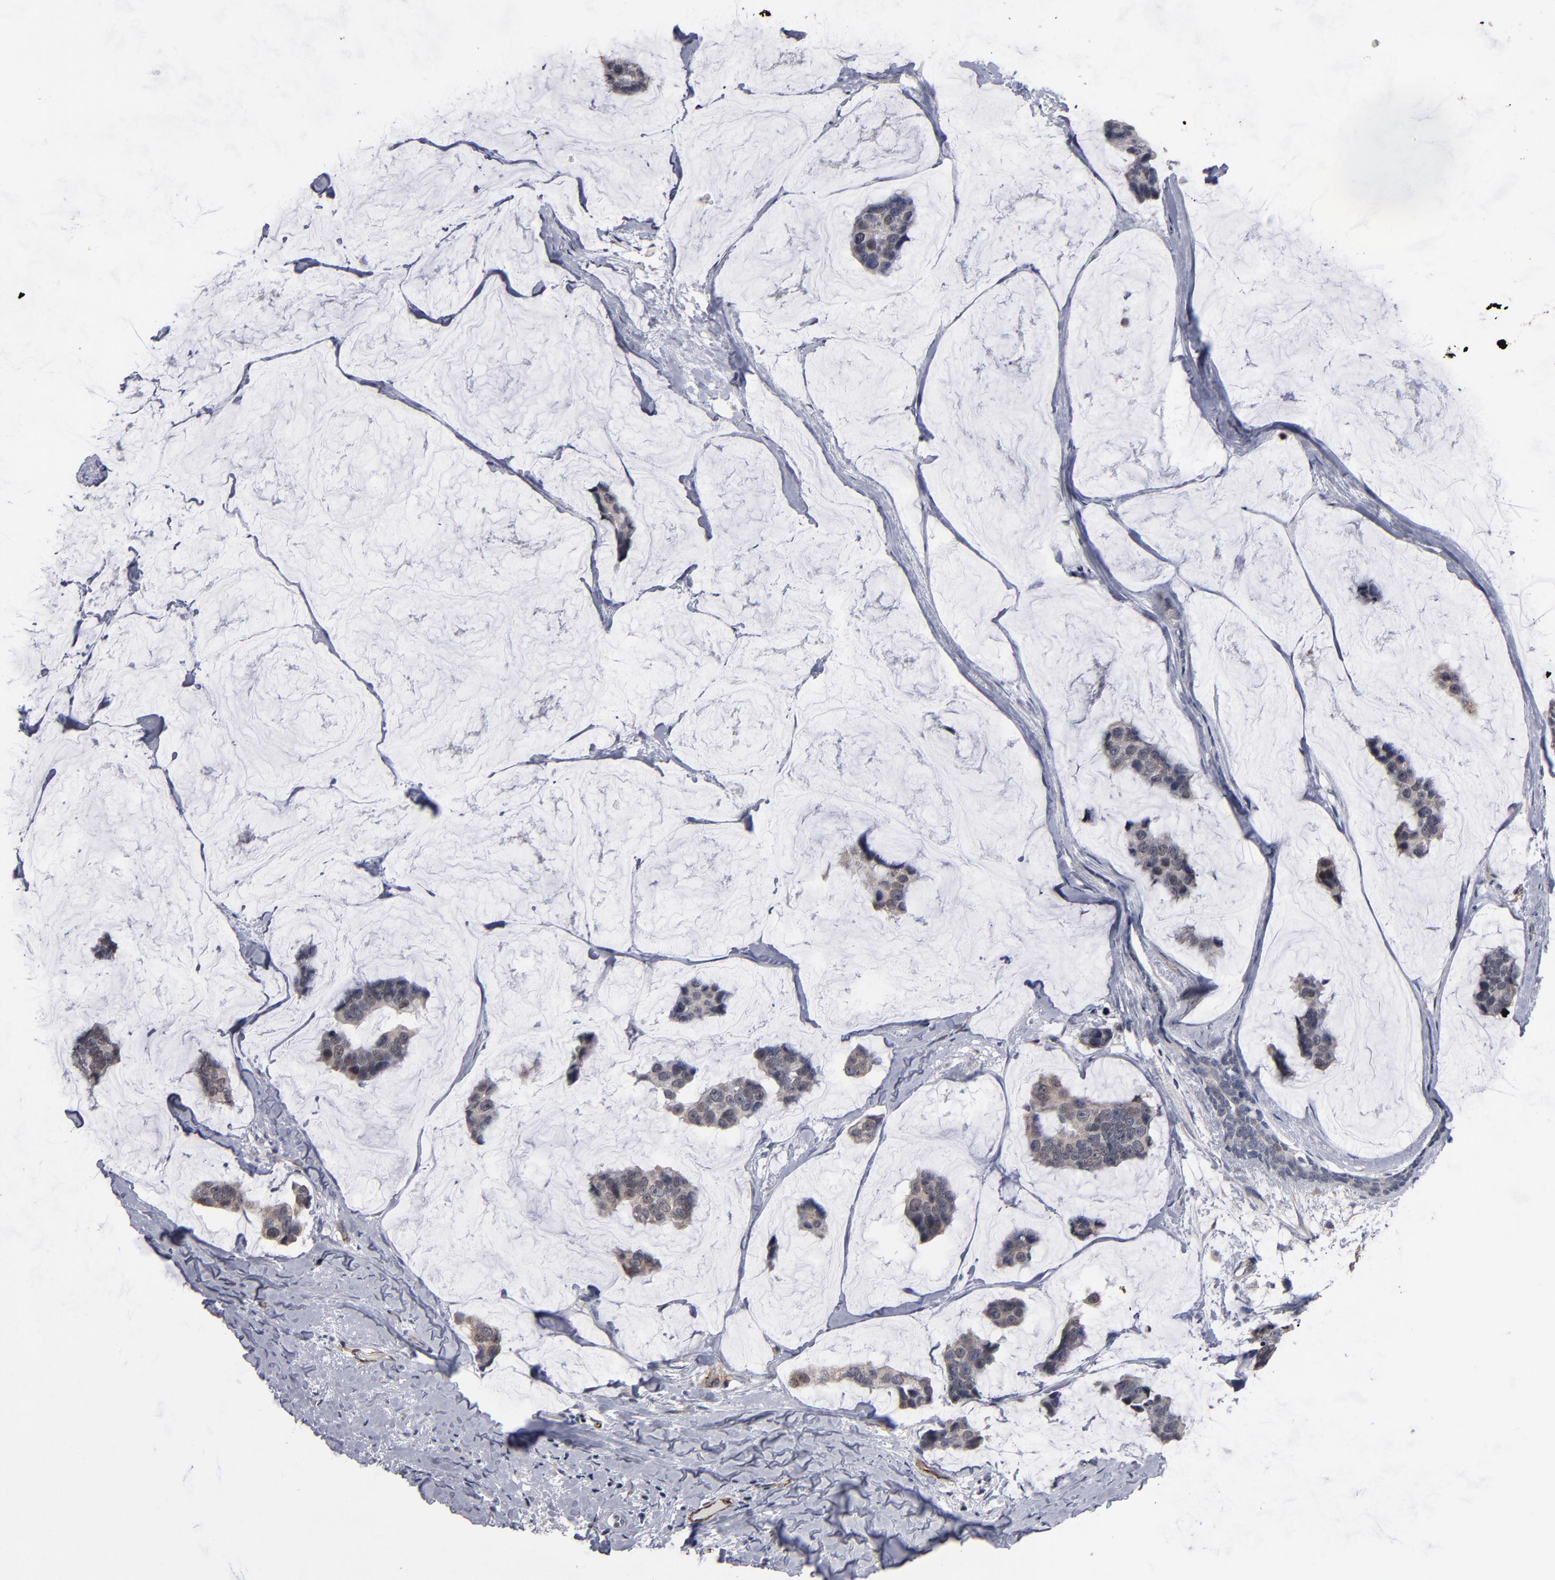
{"staining": {"intensity": "weak", "quantity": ">75%", "location": "cytoplasmic/membranous,nuclear"}, "tissue": "breast cancer", "cell_type": "Tumor cells", "image_type": "cancer", "snomed": [{"axis": "morphology", "description": "Normal tissue, NOS"}, {"axis": "morphology", "description": "Duct carcinoma"}, {"axis": "topography", "description": "Breast"}], "caption": "Breast cancer was stained to show a protein in brown. There is low levels of weak cytoplasmic/membranous and nuclear positivity in approximately >75% of tumor cells.", "gene": "ZNF175", "patient": {"sex": "female", "age": 50}}